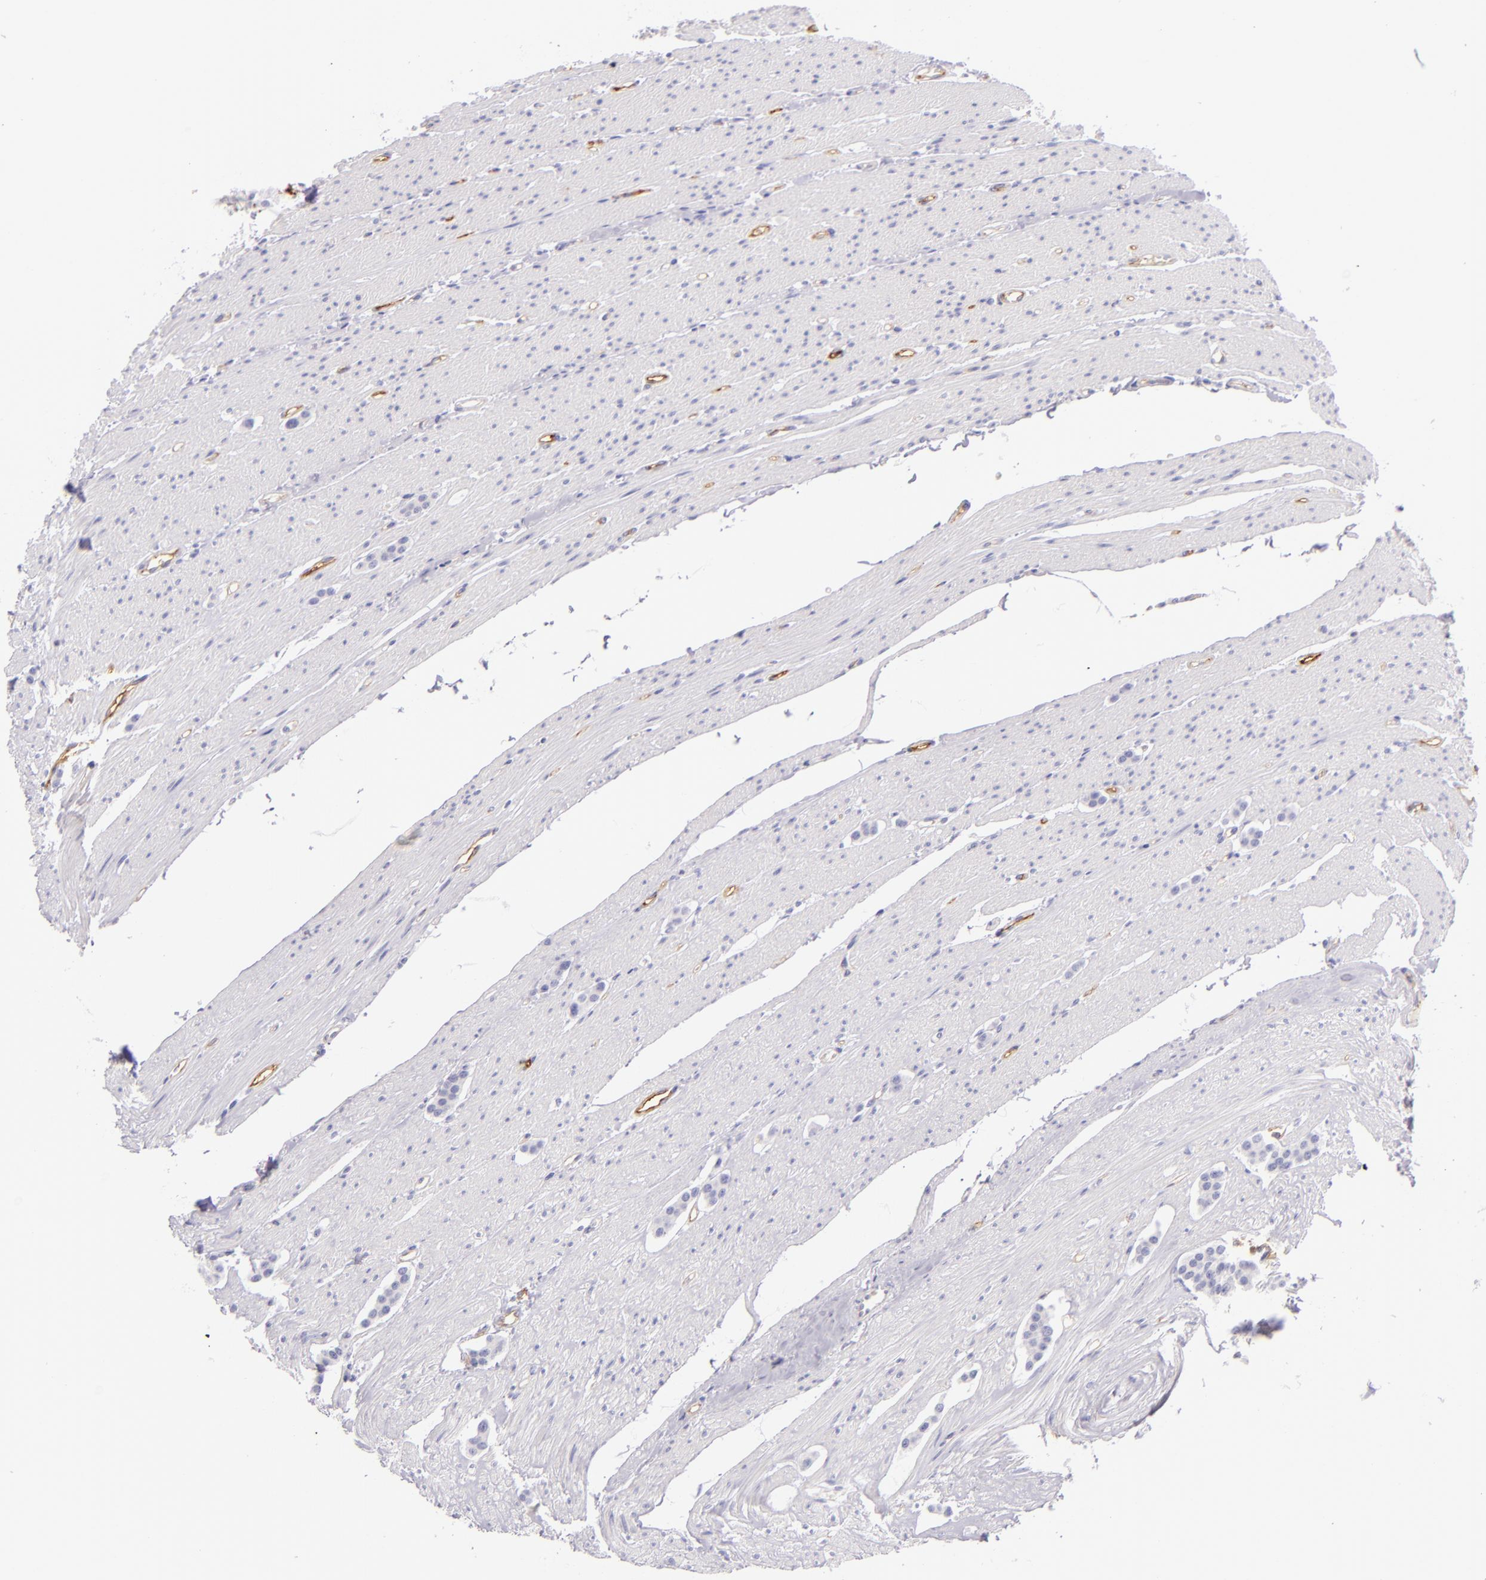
{"staining": {"intensity": "negative", "quantity": "none", "location": "none"}, "tissue": "carcinoid", "cell_type": "Tumor cells", "image_type": "cancer", "snomed": [{"axis": "morphology", "description": "Carcinoid, malignant, NOS"}, {"axis": "topography", "description": "Small intestine"}], "caption": "Protein analysis of carcinoid displays no significant staining in tumor cells.", "gene": "ICAM1", "patient": {"sex": "male", "age": 60}}